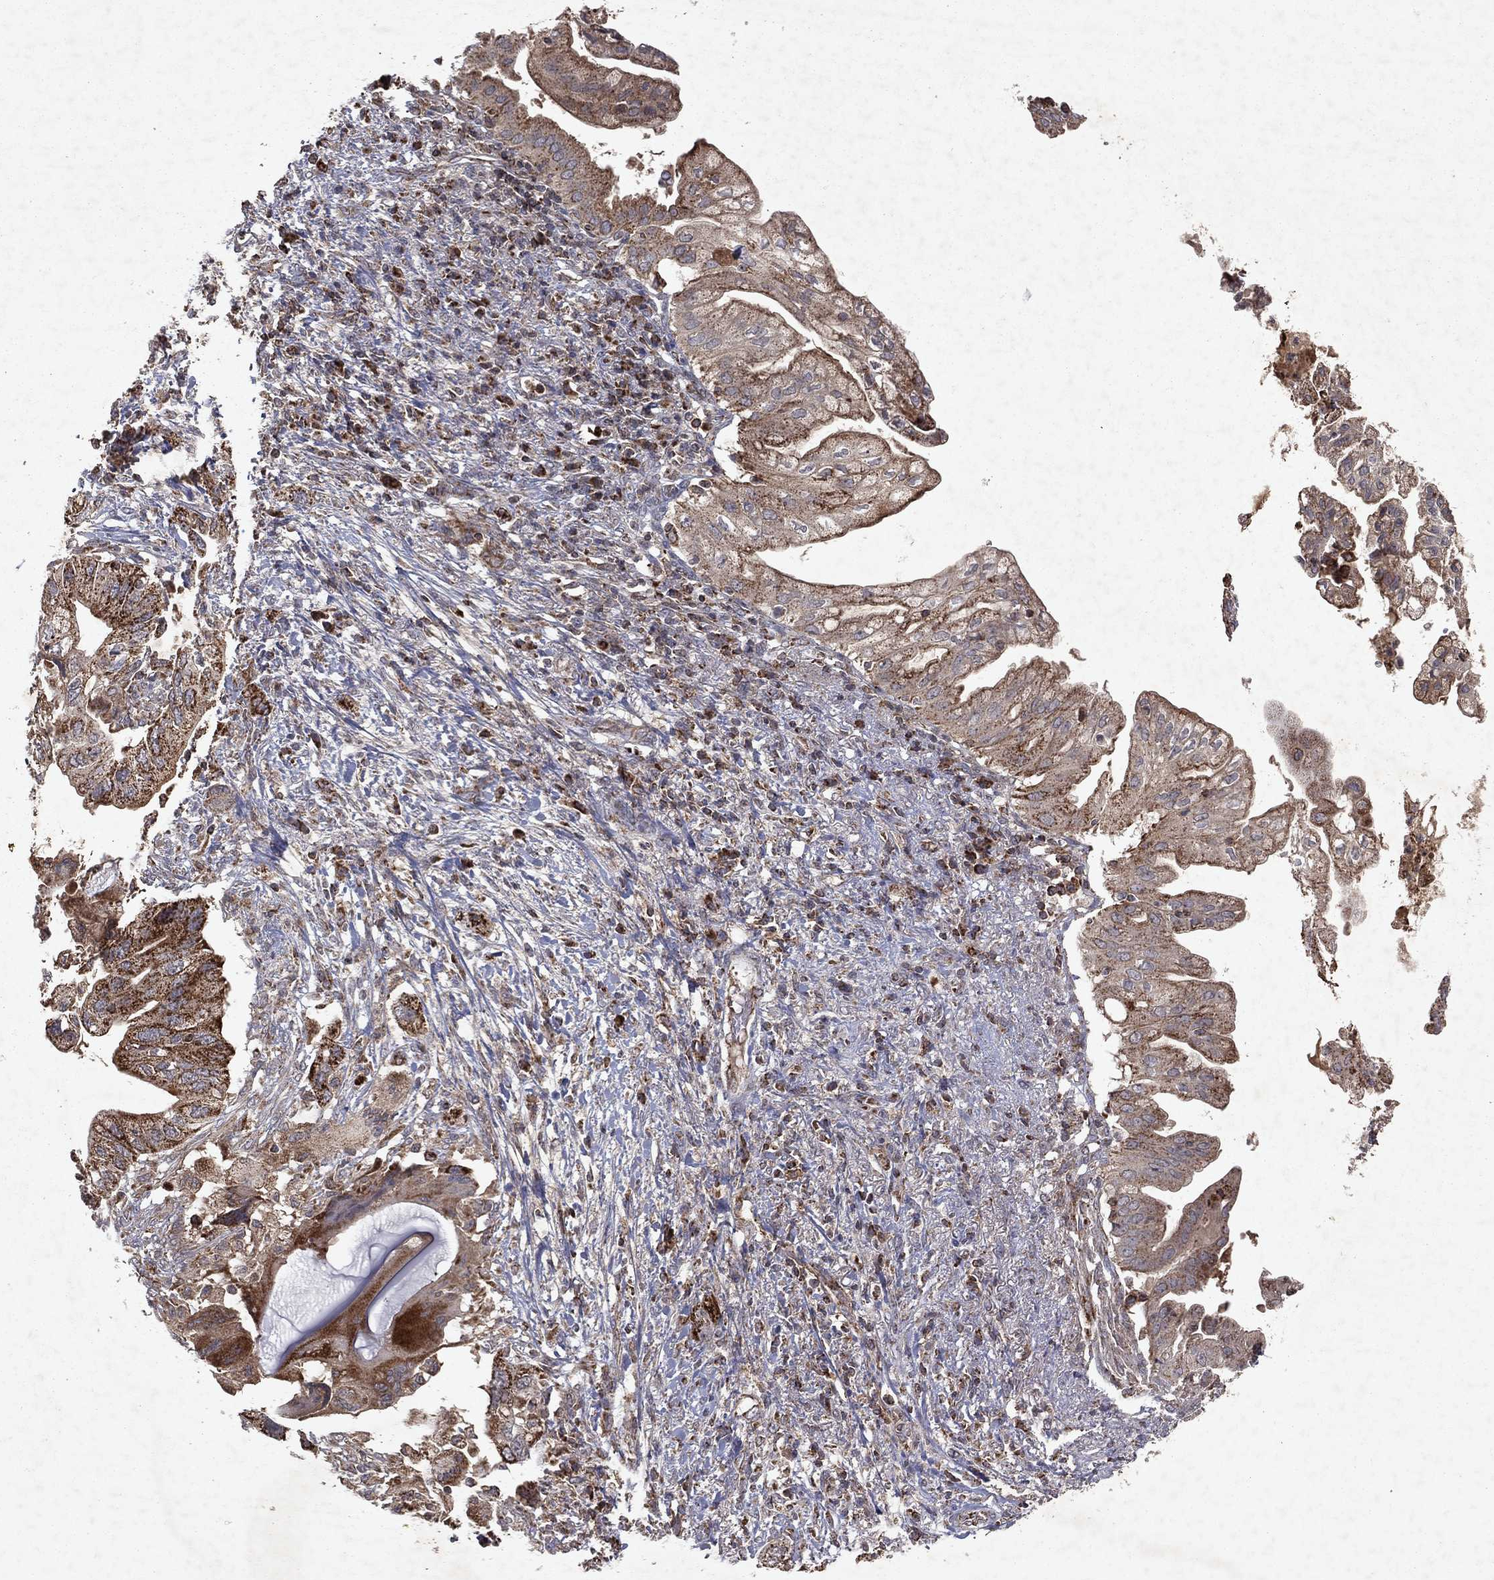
{"staining": {"intensity": "strong", "quantity": "25%-75%", "location": "cytoplasmic/membranous"}, "tissue": "pancreatic cancer", "cell_type": "Tumor cells", "image_type": "cancer", "snomed": [{"axis": "morphology", "description": "Adenocarcinoma, NOS"}, {"axis": "topography", "description": "Pancreas"}], "caption": "IHC micrograph of neoplastic tissue: adenocarcinoma (pancreatic) stained using immunohistochemistry (IHC) exhibits high levels of strong protein expression localized specifically in the cytoplasmic/membranous of tumor cells, appearing as a cytoplasmic/membranous brown color.", "gene": "PYROXD2", "patient": {"sex": "female", "age": 72}}